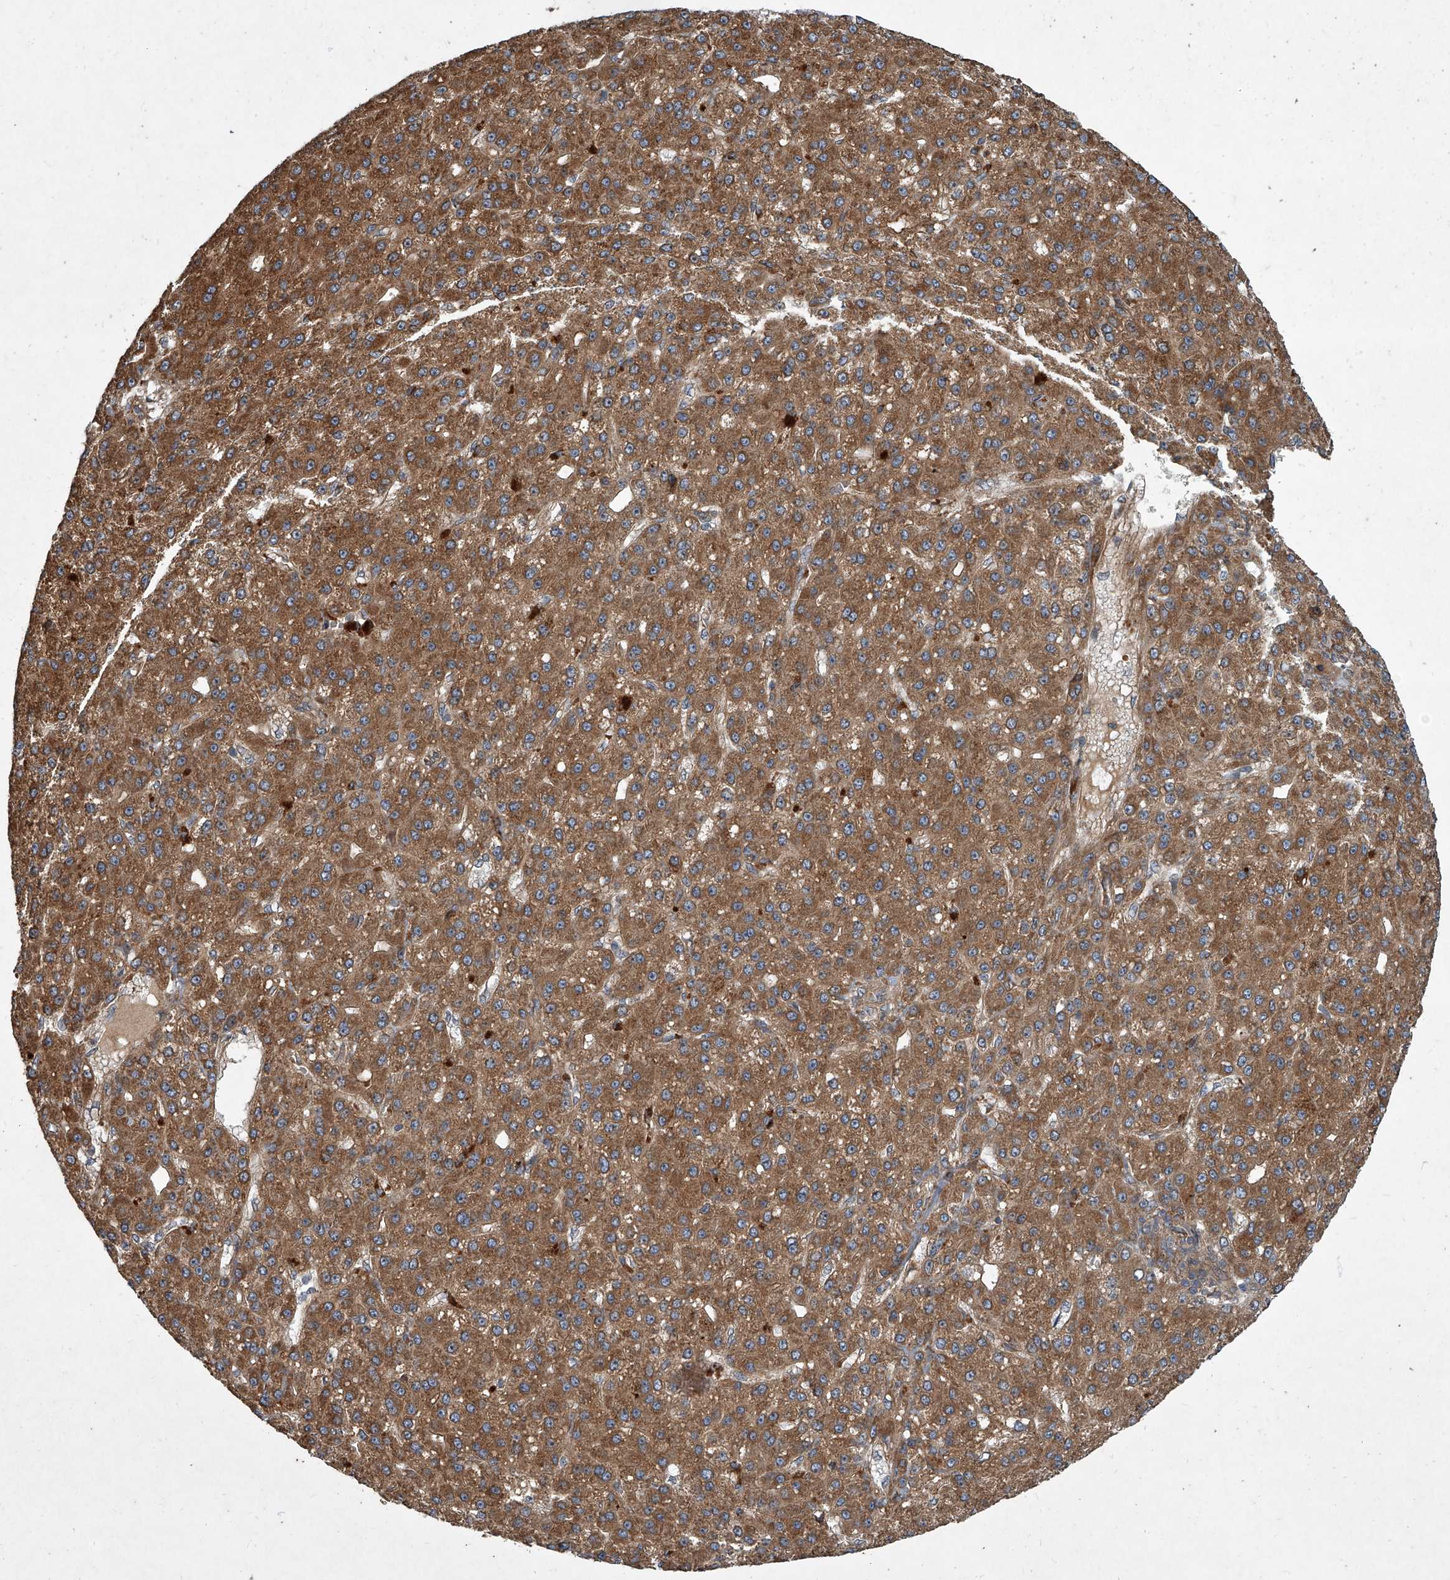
{"staining": {"intensity": "moderate", "quantity": ">75%", "location": "cytoplasmic/membranous"}, "tissue": "liver cancer", "cell_type": "Tumor cells", "image_type": "cancer", "snomed": [{"axis": "morphology", "description": "Carcinoma, Hepatocellular, NOS"}, {"axis": "topography", "description": "Liver"}], "caption": "Liver cancer (hepatocellular carcinoma) tissue shows moderate cytoplasmic/membranous expression in approximately >75% of tumor cells, visualized by immunohistochemistry.", "gene": "EVA1C", "patient": {"sex": "male", "age": 67}}